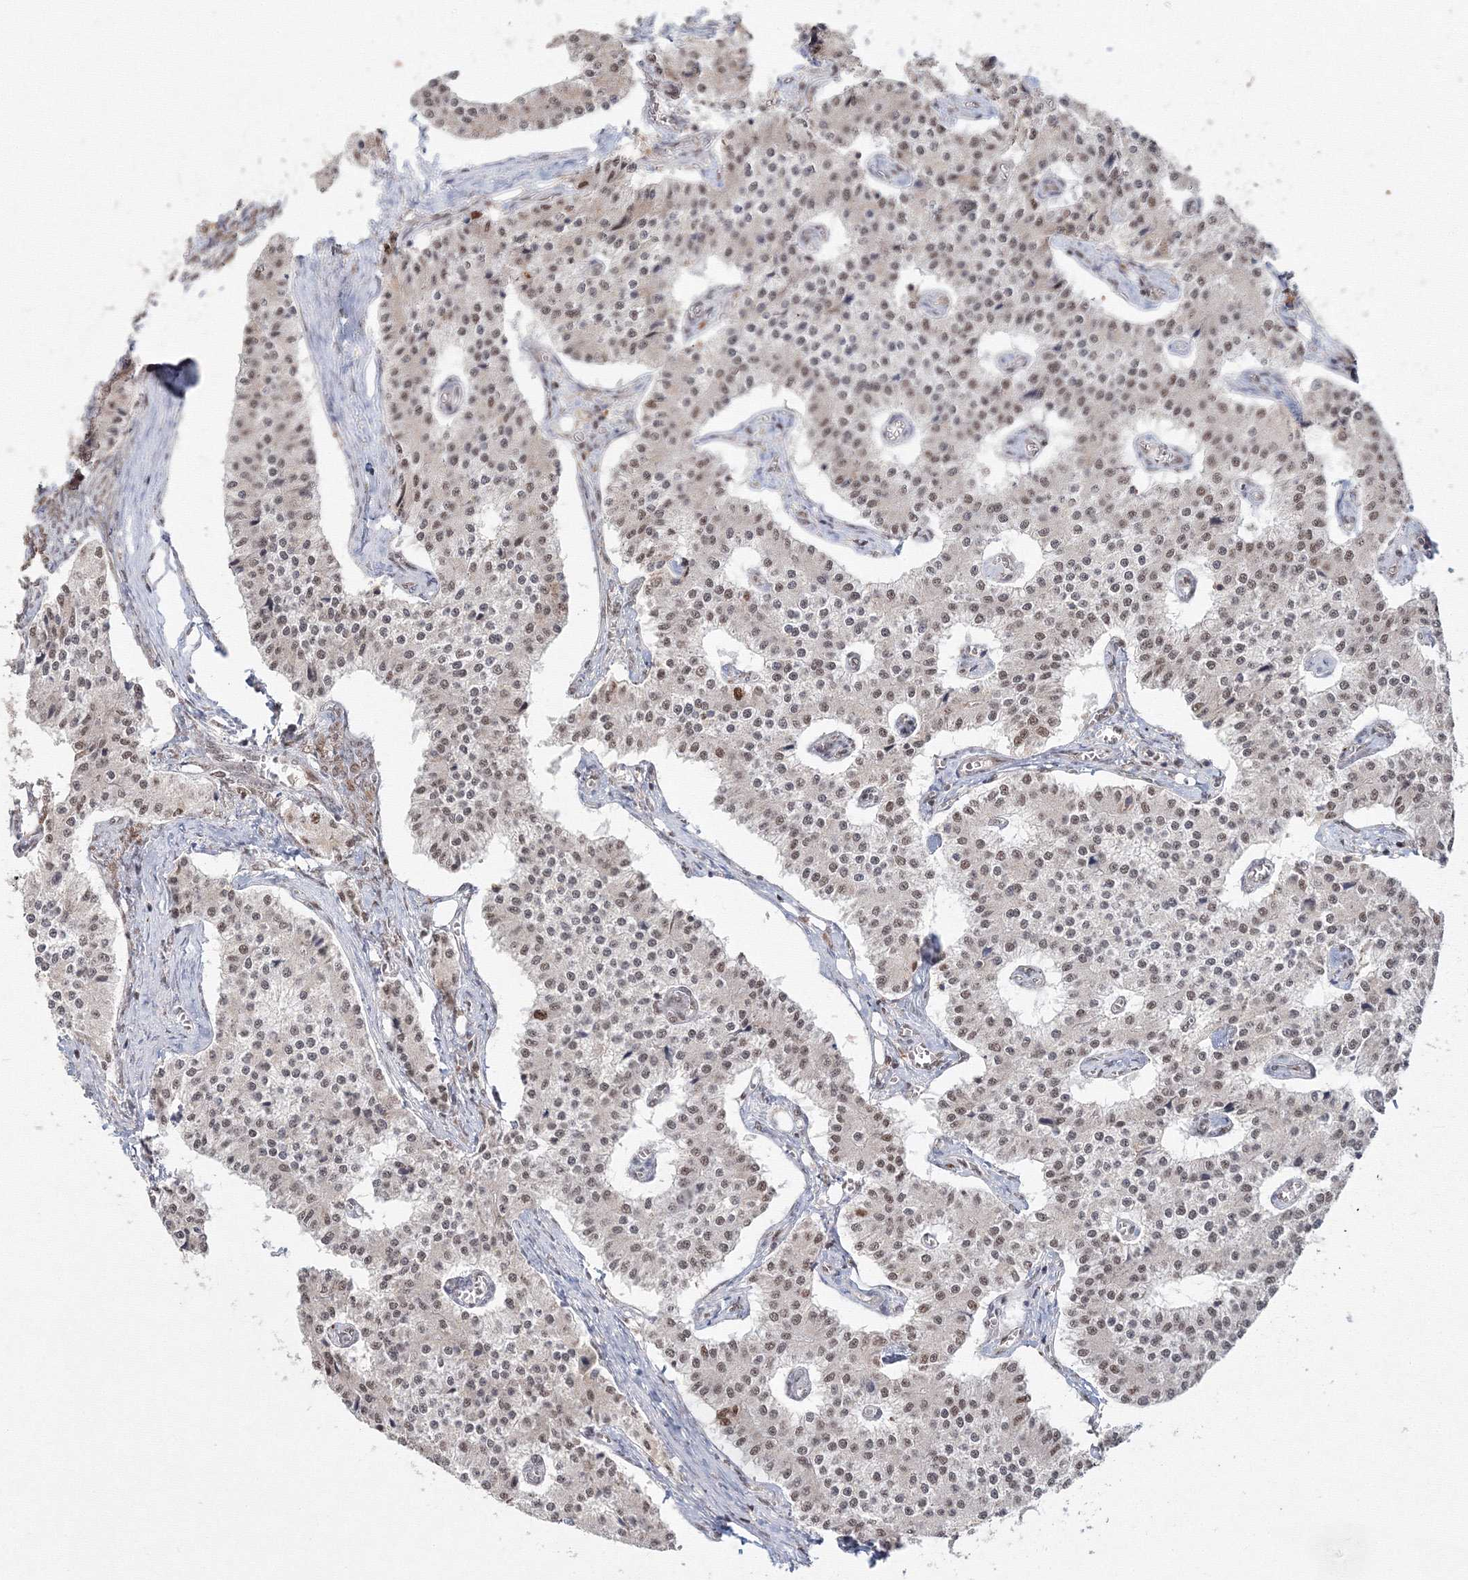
{"staining": {"intensity": "weak", "quantity": "<25%", "location": "nuclear"}, "tissue": "carcinoid", "cell_type": "Tumor cells", "image_type": "cancer", "snomed": [{"axis": "morphology", "description": "Carcinoid, malignant, NOS"}, {"axis": "topography", "description": "Colon"}], "caption": "Immunohistochemistry (IHC) image of carcinoid stained for a protein (brown), which exhibits no positivity in tumor cells.", "gene": "IWS1", "patient": {"sex": "female", "age": 52}}